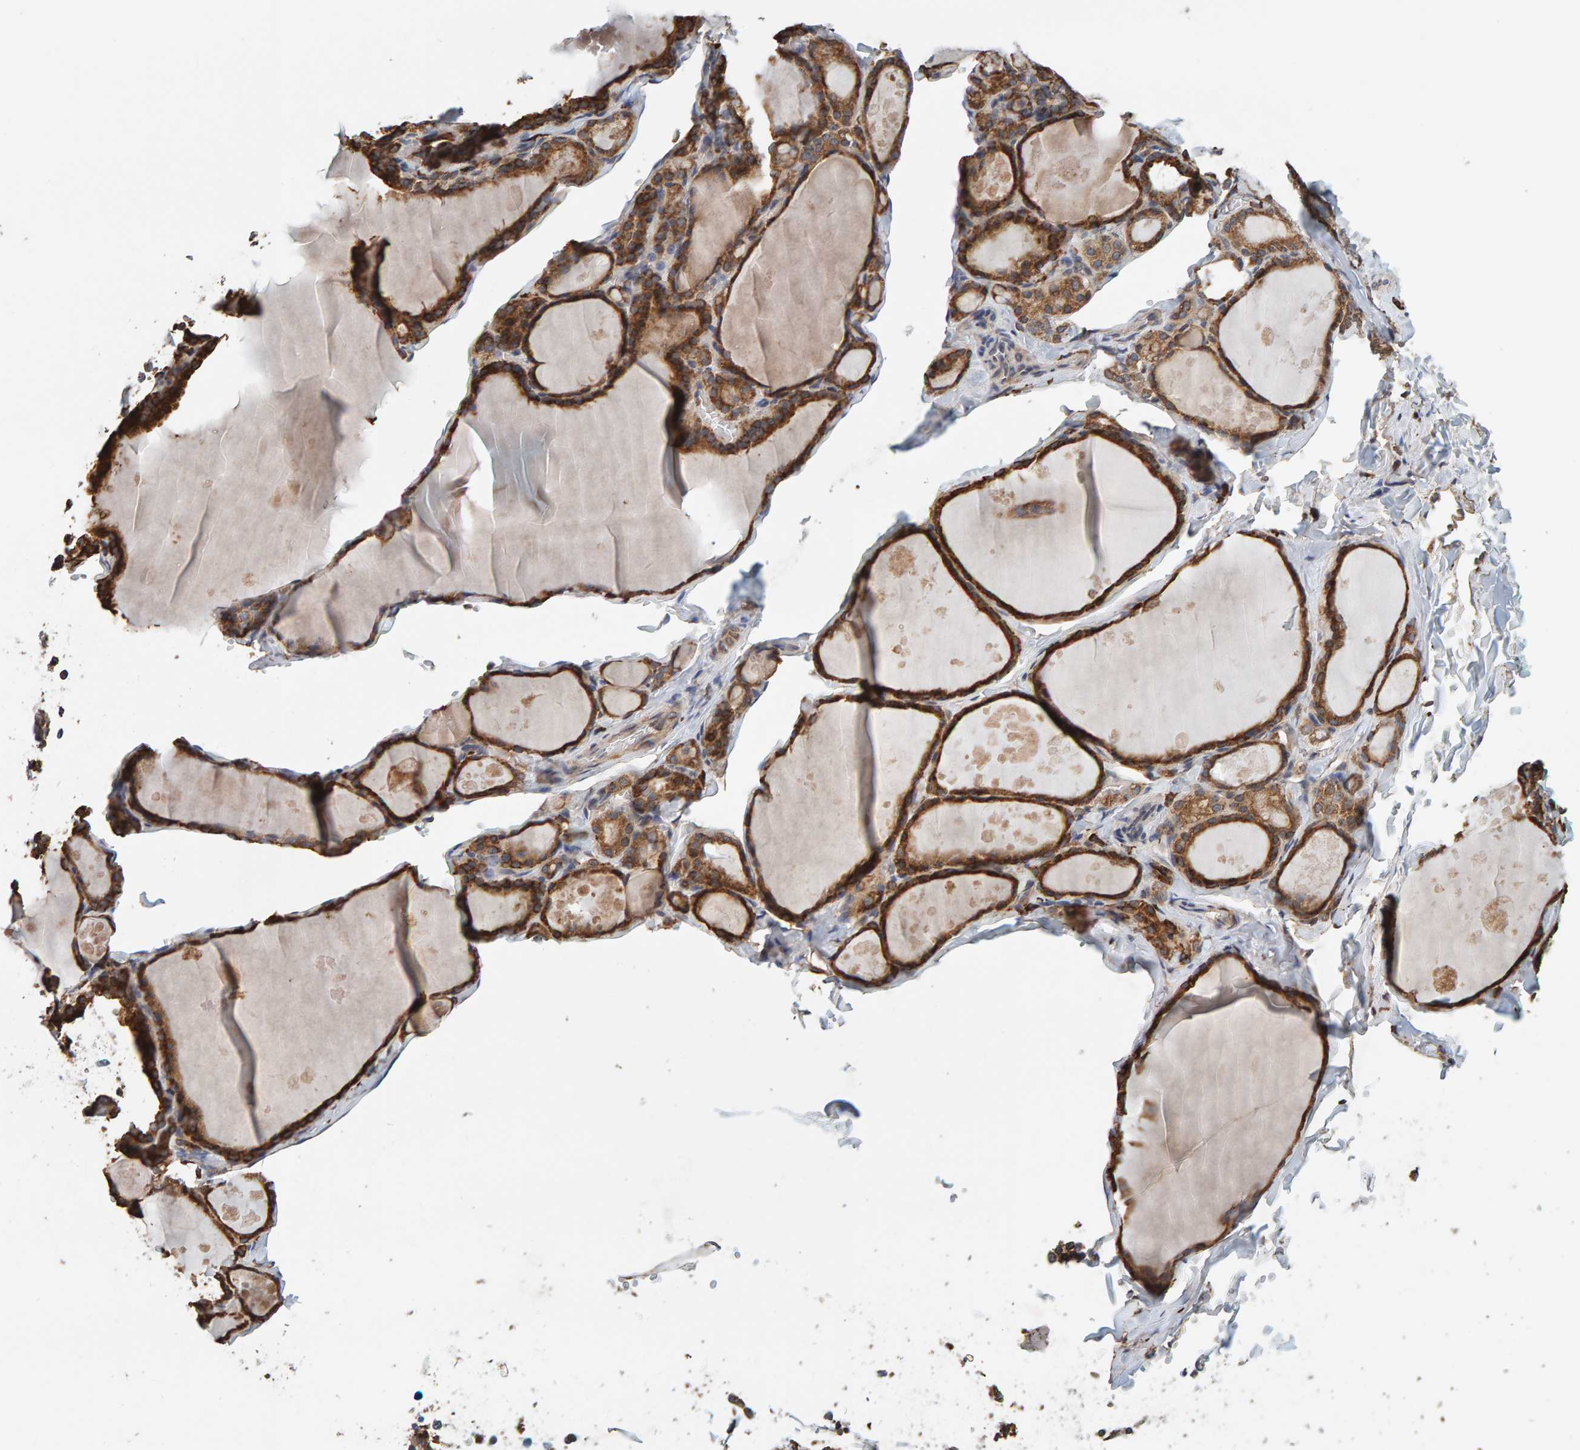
{"staining": {"intensity": "strong", "quantity": ">75%", "location": "cytoplasmic/membranous"}, "tissue": "thyroid gland", "cell_type": "Glandular cells", "image_type": "normal", "snomed": [{"axis": "morphology", "description": "Normal tissue, NOS"}, {"axis": "topography", "description": "Thyroid gland"}], "caption": "Brown immunohistochemical staining in benign thyroid gland exhibits strong cytoplasmic/membranous expression in about >75% of glandular cells.", "gene": "PLA2G3", "patient": {"sex": "male", "age": 56}}